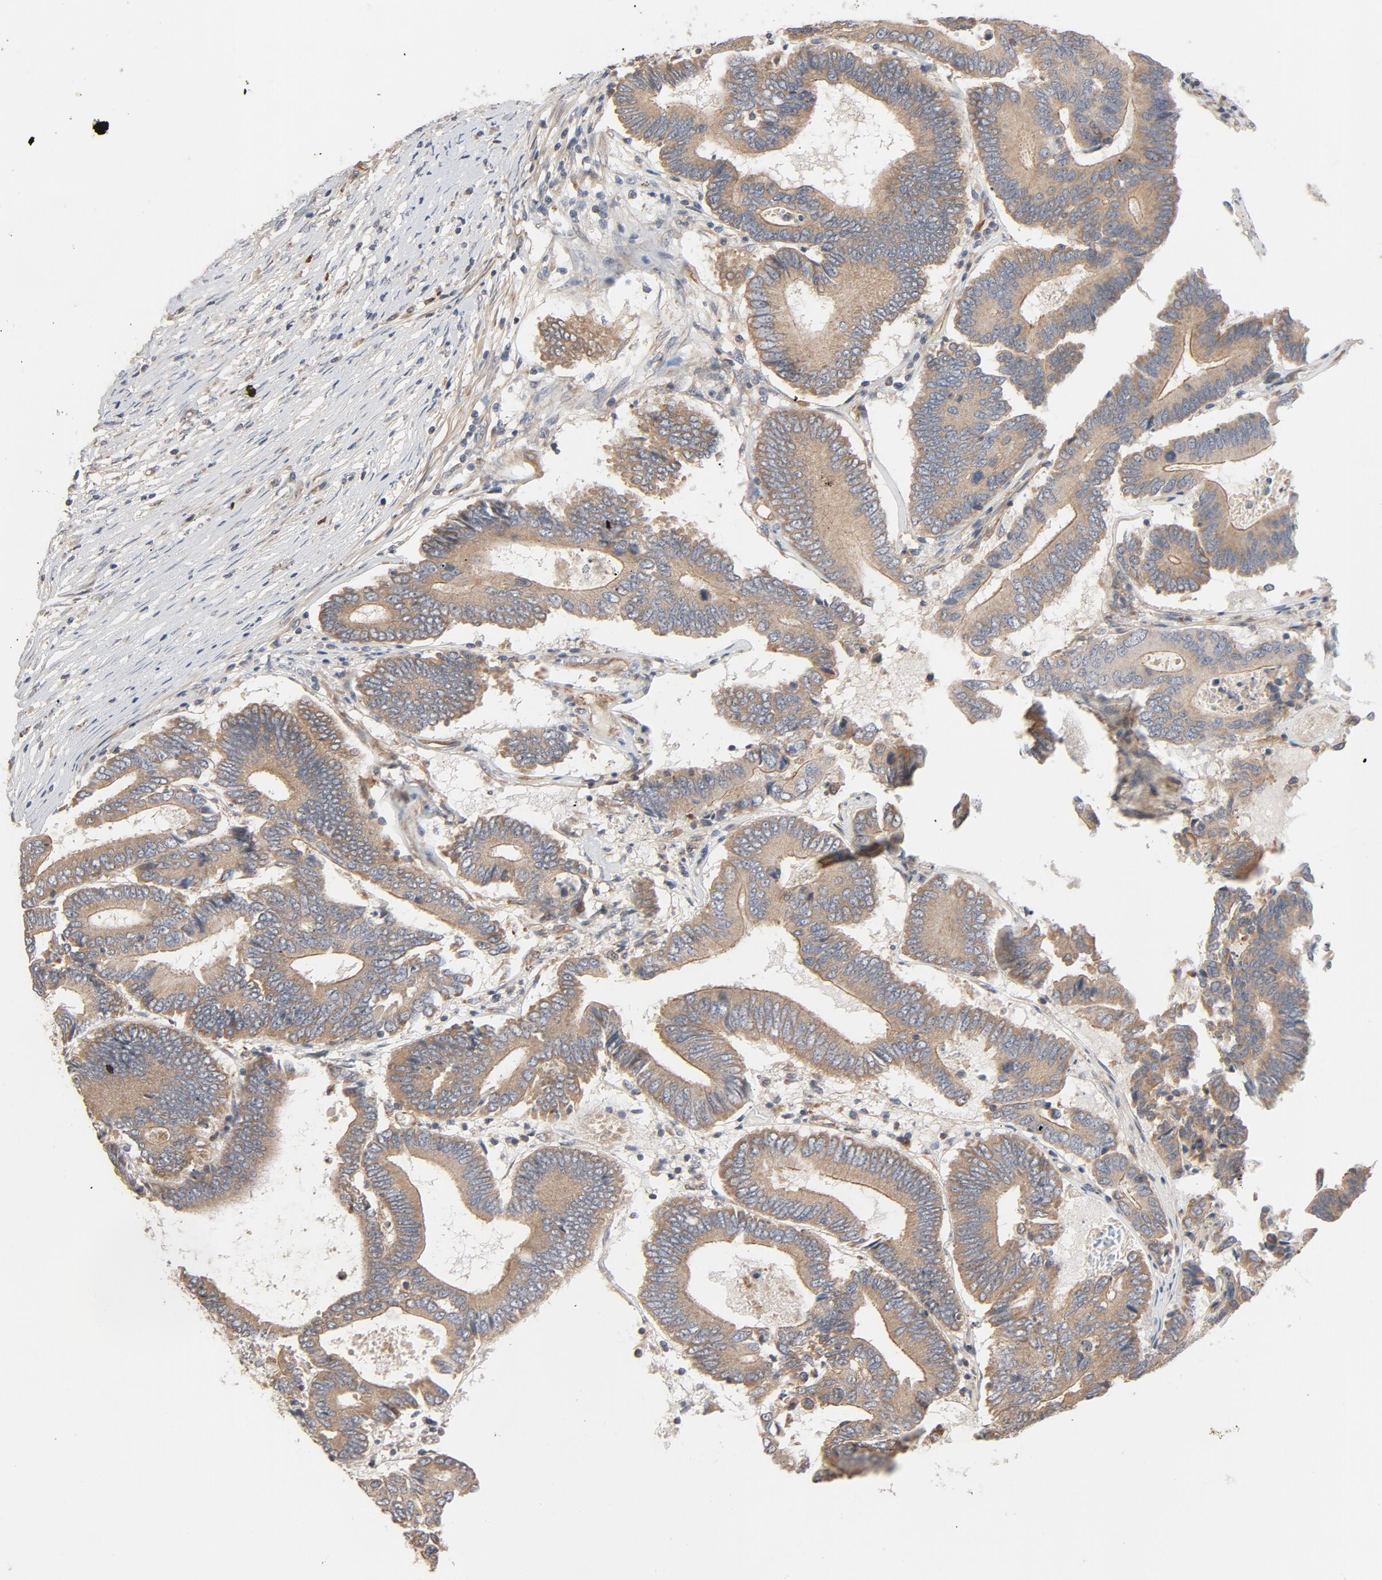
{"staining": {"intensity": "moderate", "quantity": ">75%", "location": "cytoplasmic/membranous"}, "tissue": "colorectal cancer", "cell_type": "Tumor cells", "image_type": "cancer", "snomed": [{"axis": "morphology", "description": "Adenocarcinoma, NOS"}, {"axis": "topography", "description": "Colon"}], "caption": "An IHC histopathology image of tumor tissue is shown. Protein staining in brown highlights moderate cytoplasmic/membranous positivity in colorectal cancer within tumor cells.", "gene": "TRIOBP", "patient": {"sex": "female", "age": 78}}